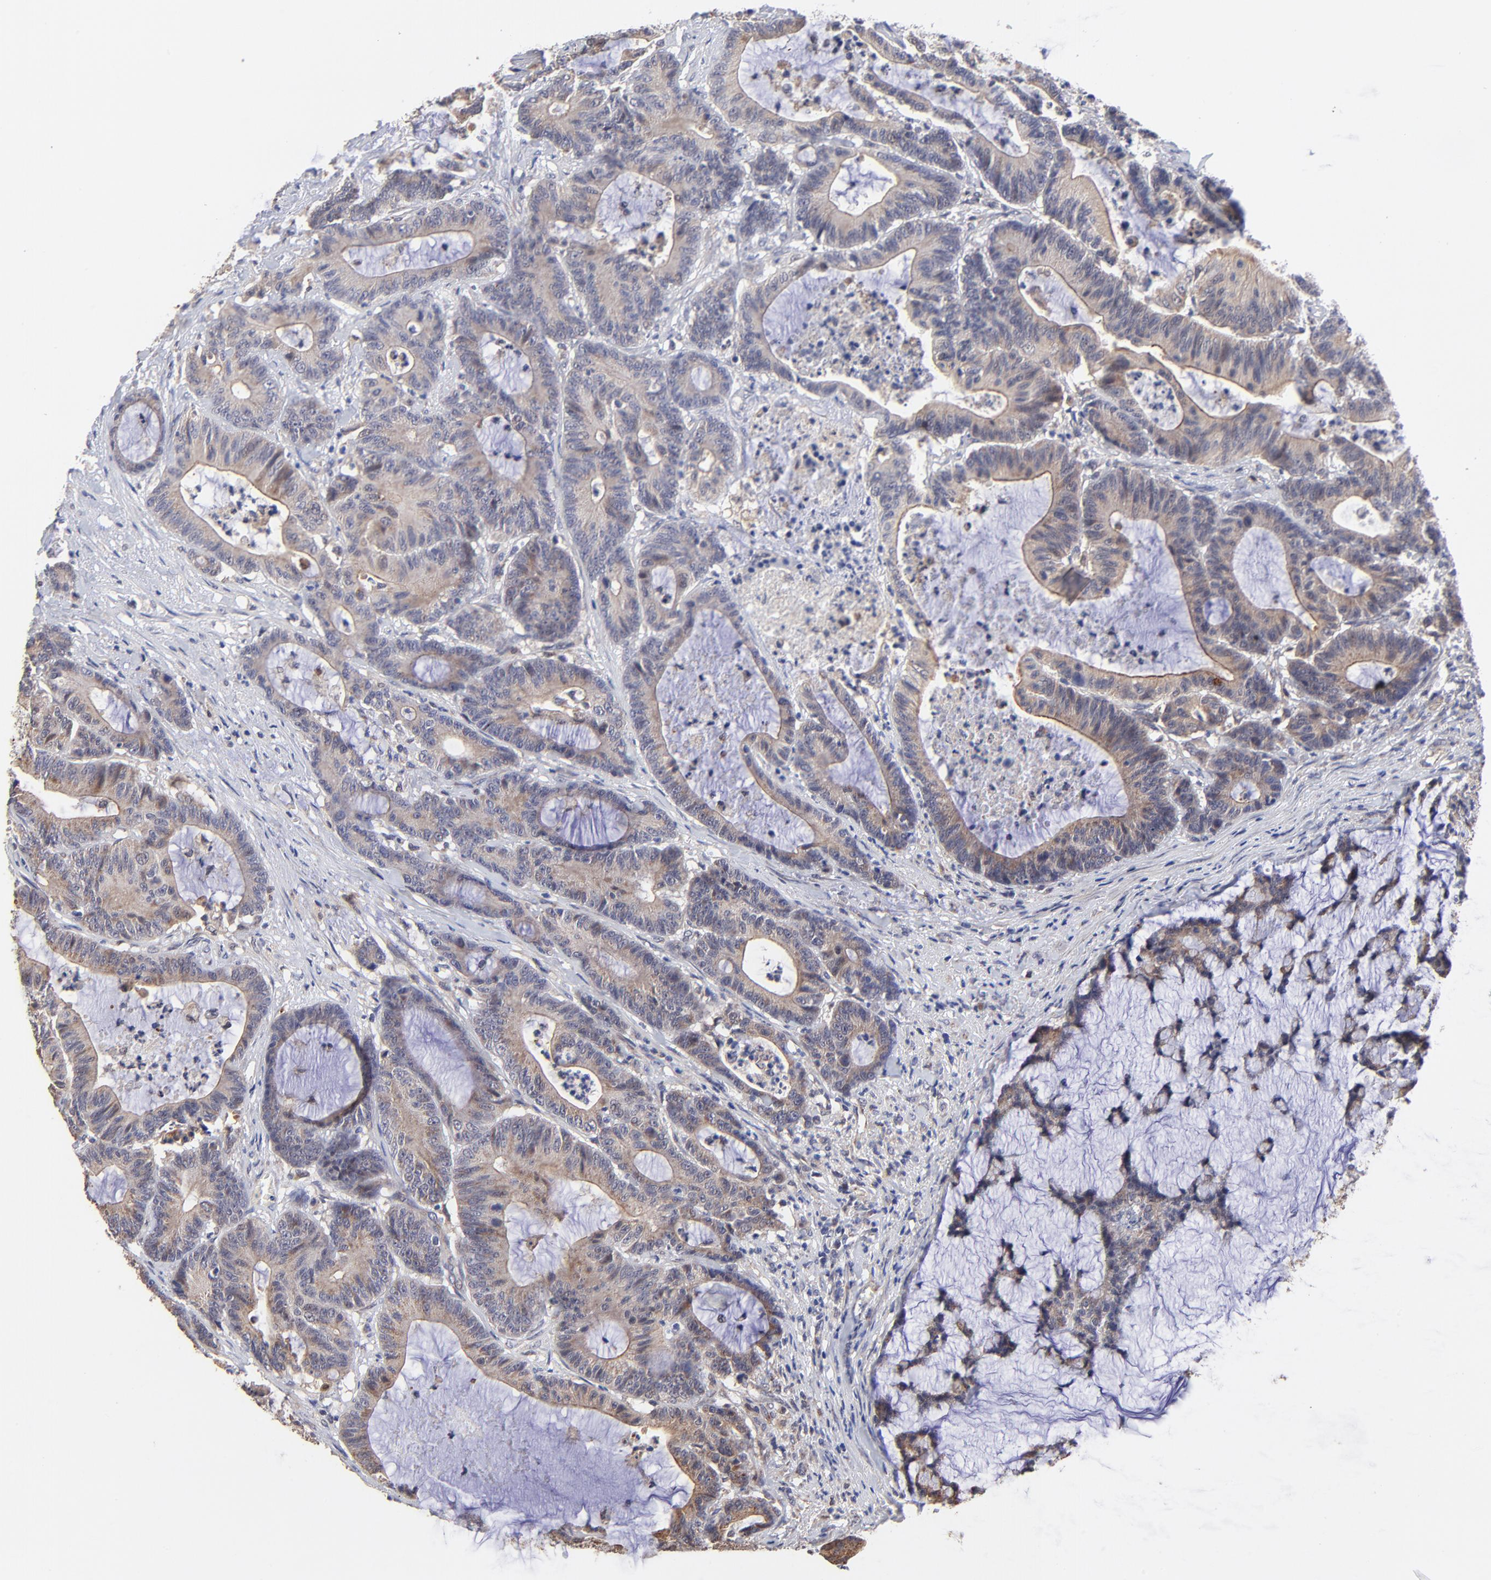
{"staining": {"intensity": "moderate", "quantity": ">75%", "location": "cytoplasmic/membranous"}, "tissue": "colorectal cancer", "cell_type": "Tumor cells", "image_type": "cancer", "snomed": [{"axis": "morphology", "description": "Adenocarcinoma, NOS"}, {"axis": "topography", "description": "Colon"}], "caption": "Colorectal cancer stained with DAB (3,3'-diaminobenzidine) immunohistochemistry (IHC) demonstrates medium levels of moderate cytoplasmic/membranous expression in approximately >75% of tumor cells.", "gene": "FBXL12", "patient": {"sex": "female", "age": 84}}